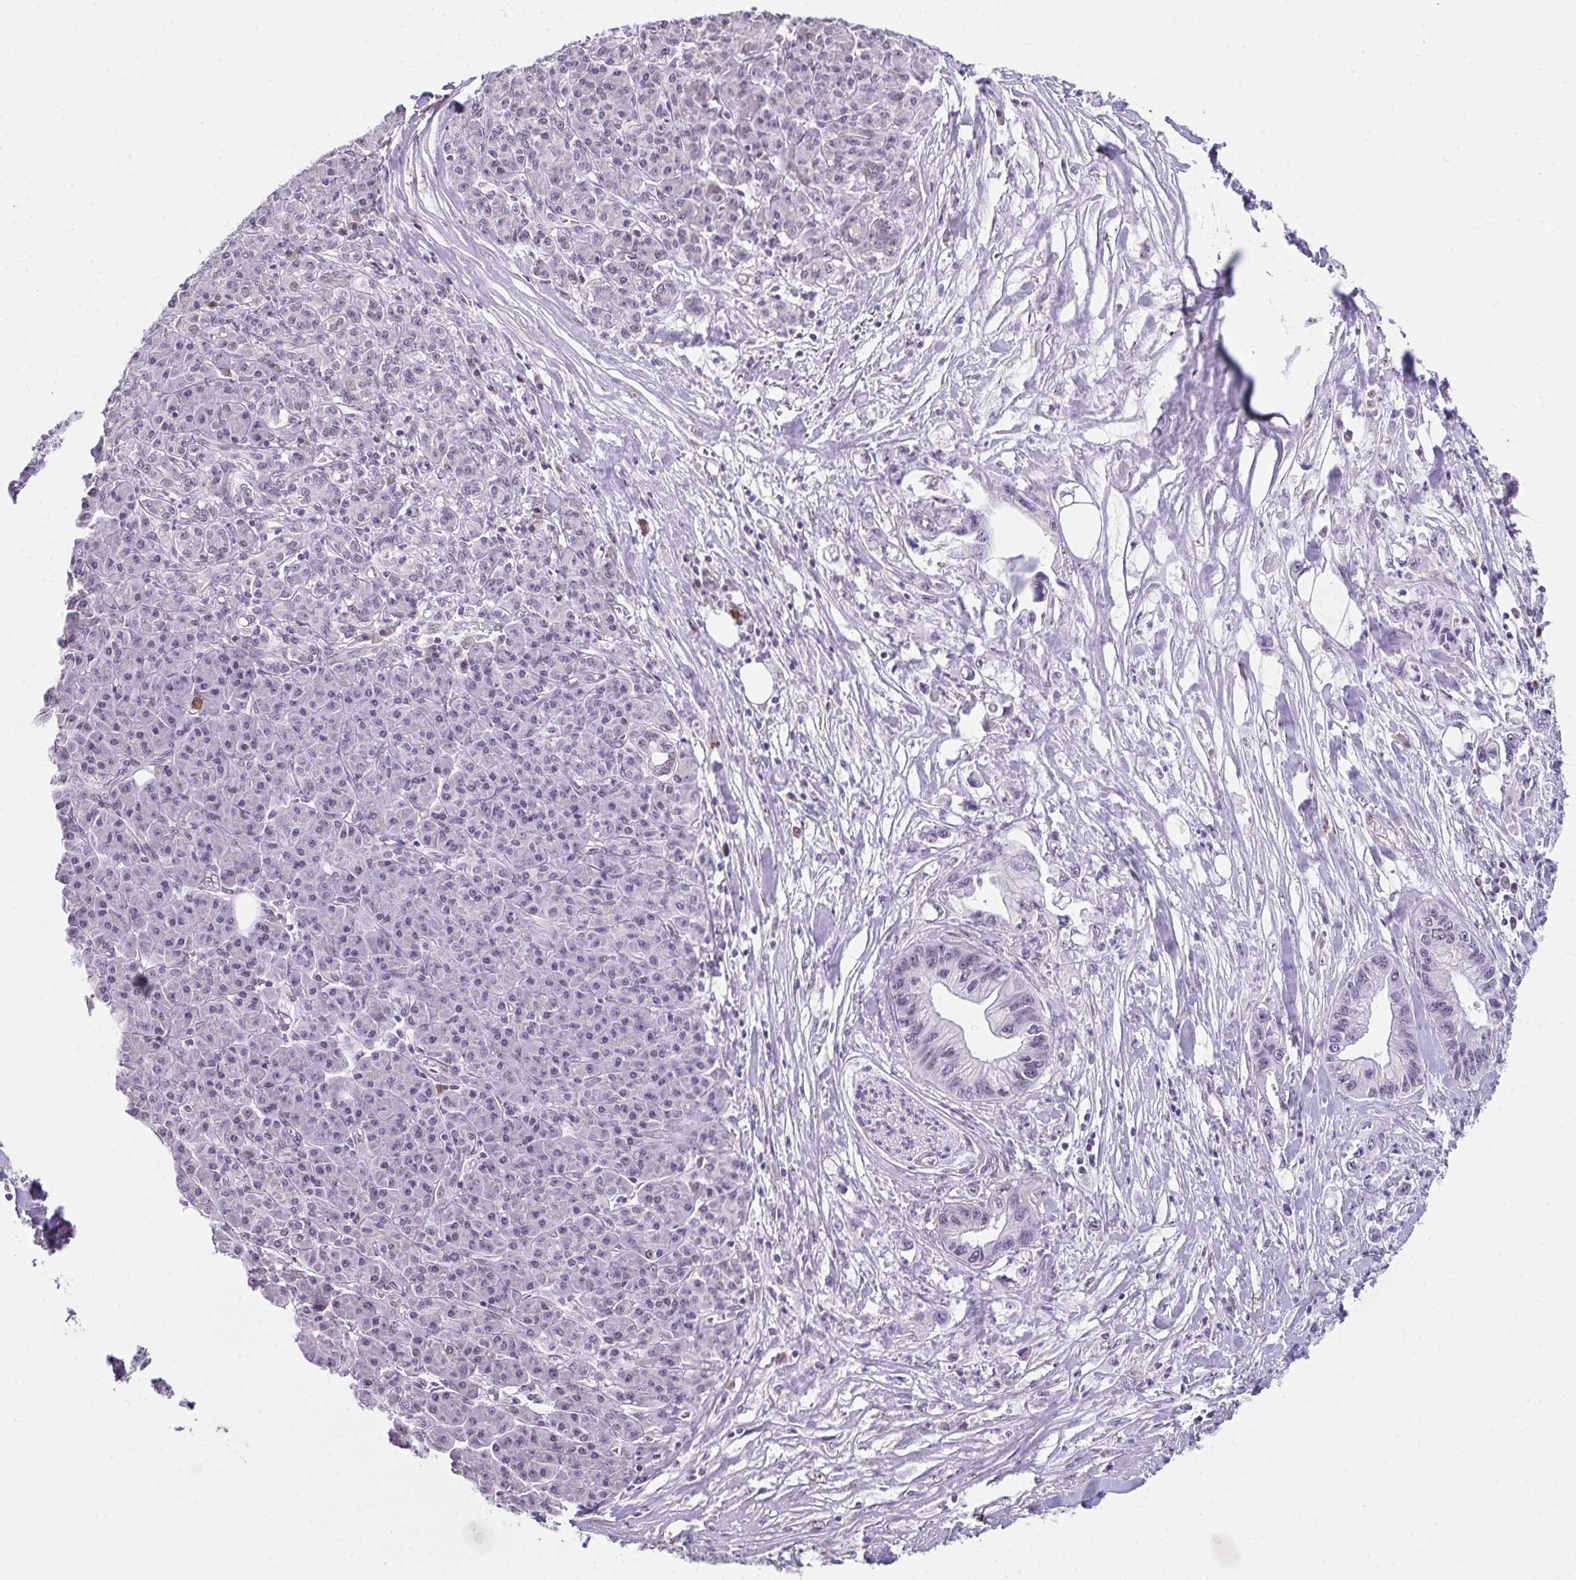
{"staining": {"intensity": "negative", "quantity": "none", "location": "none"}, "tissue": "pancreatic cancer", "cell_type": "Tumor cells", "image_type": "cancer", "snomed": [{"axis": "morphology", "description": "Adenocarcinoma, NOS"}, {"axis": "topography", "description": "Pancreas"}], "caption": "Pancreatic cancer (adenocarcinoma) was stained to show a protein in brown. There is no significant expression in tumor cells.", "gene": "RBBP6", "patient": {"sex": "male", "age": 61}}